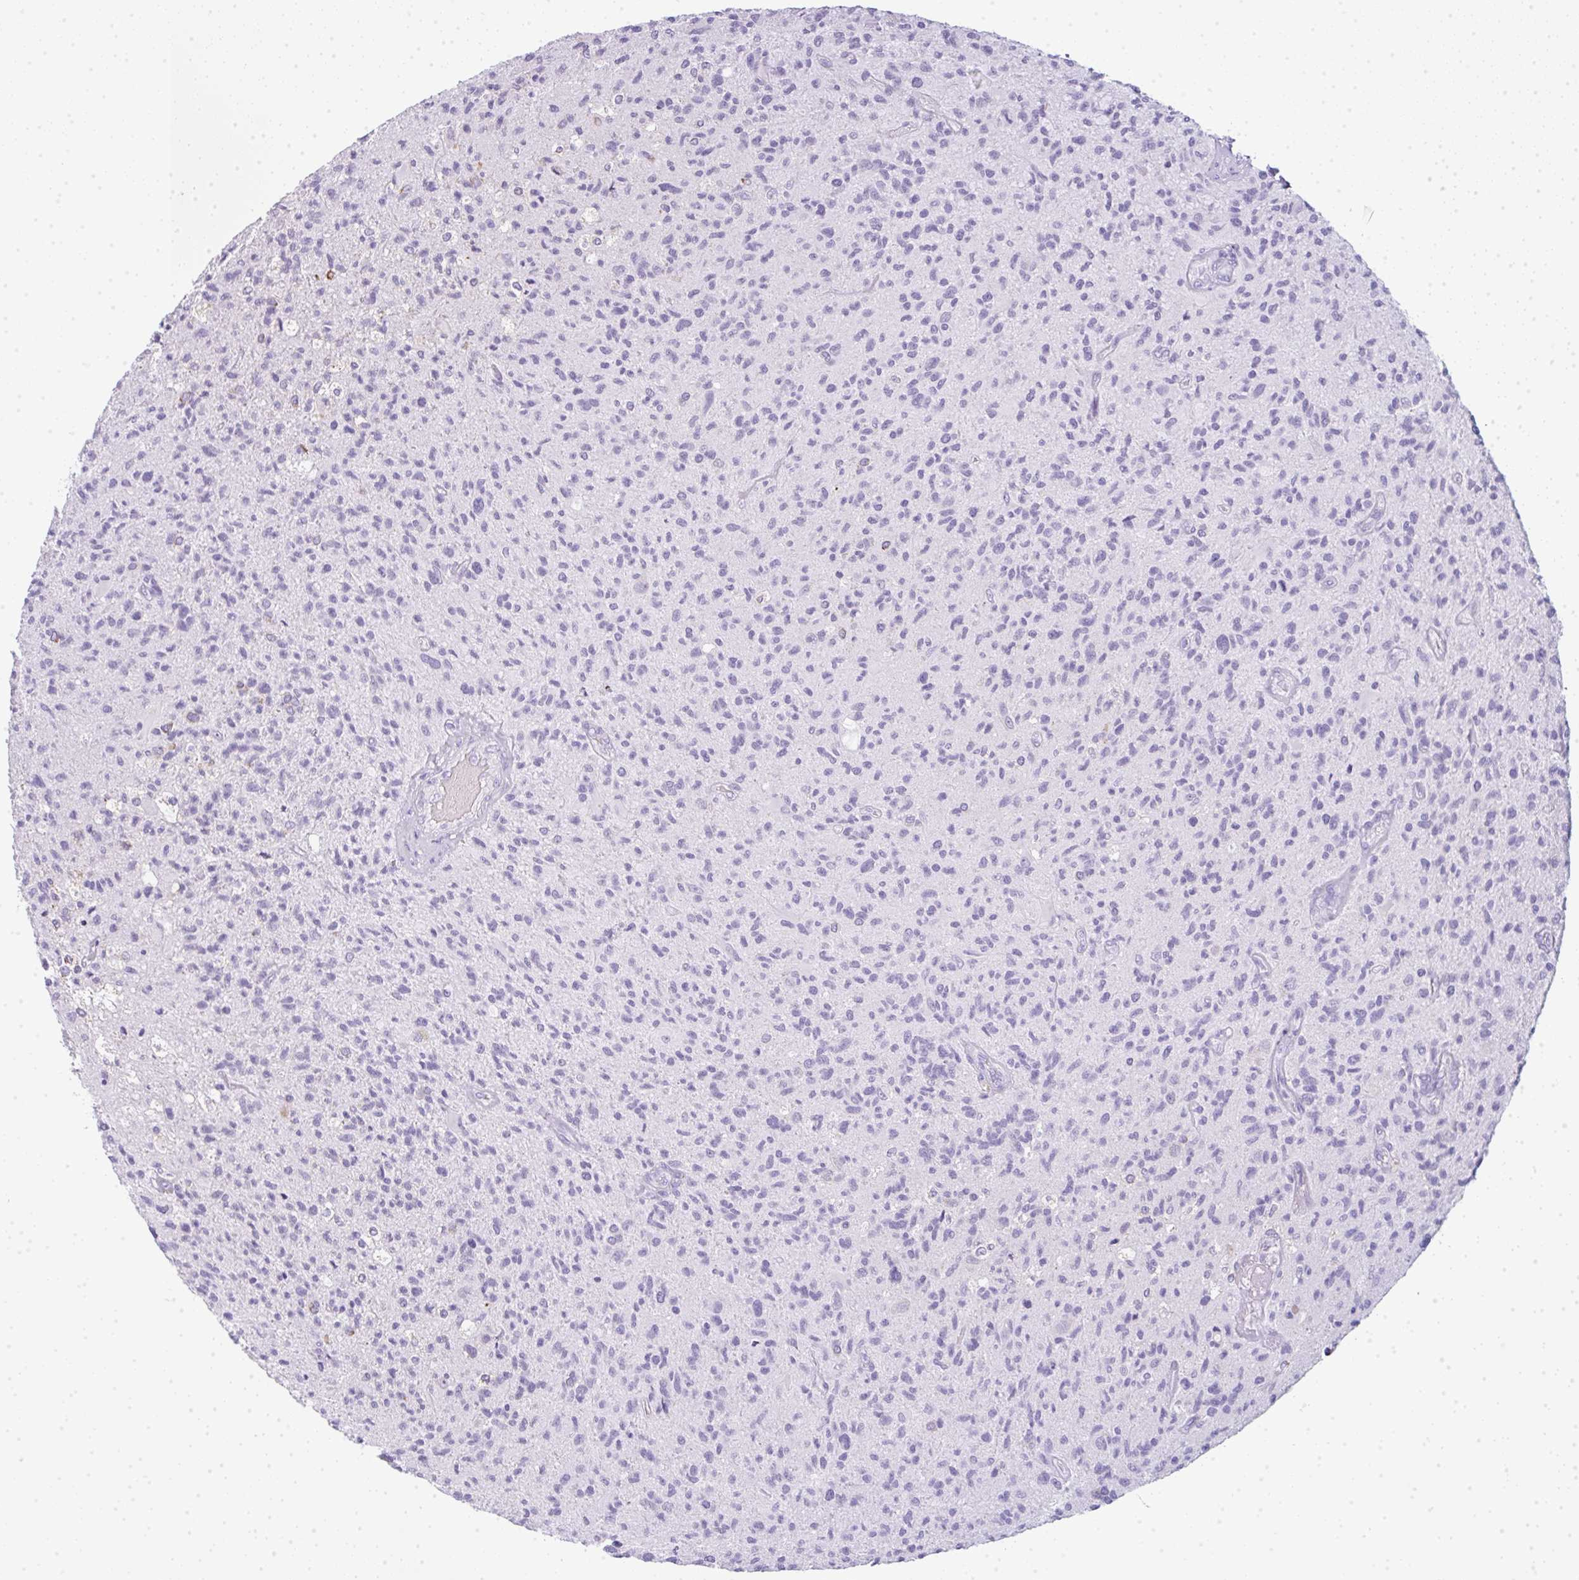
{"staining": {"intensity": "negative", "quantity": "none", "location": "none"}, "tissue": "glioma", "cell_type": "Tumor cells", "image_type": "cancer", "snomed": [{"axis": "morphology", "description": "Glioma, malignant, High grade"}, {"axis": "topography", "description": "Brain"}], "caption": "Immunohistochemistry of glioma displays no positivity in tumor cells.", "gene": "LPAR4", "patient": {"sex": "female", "age": 70}}